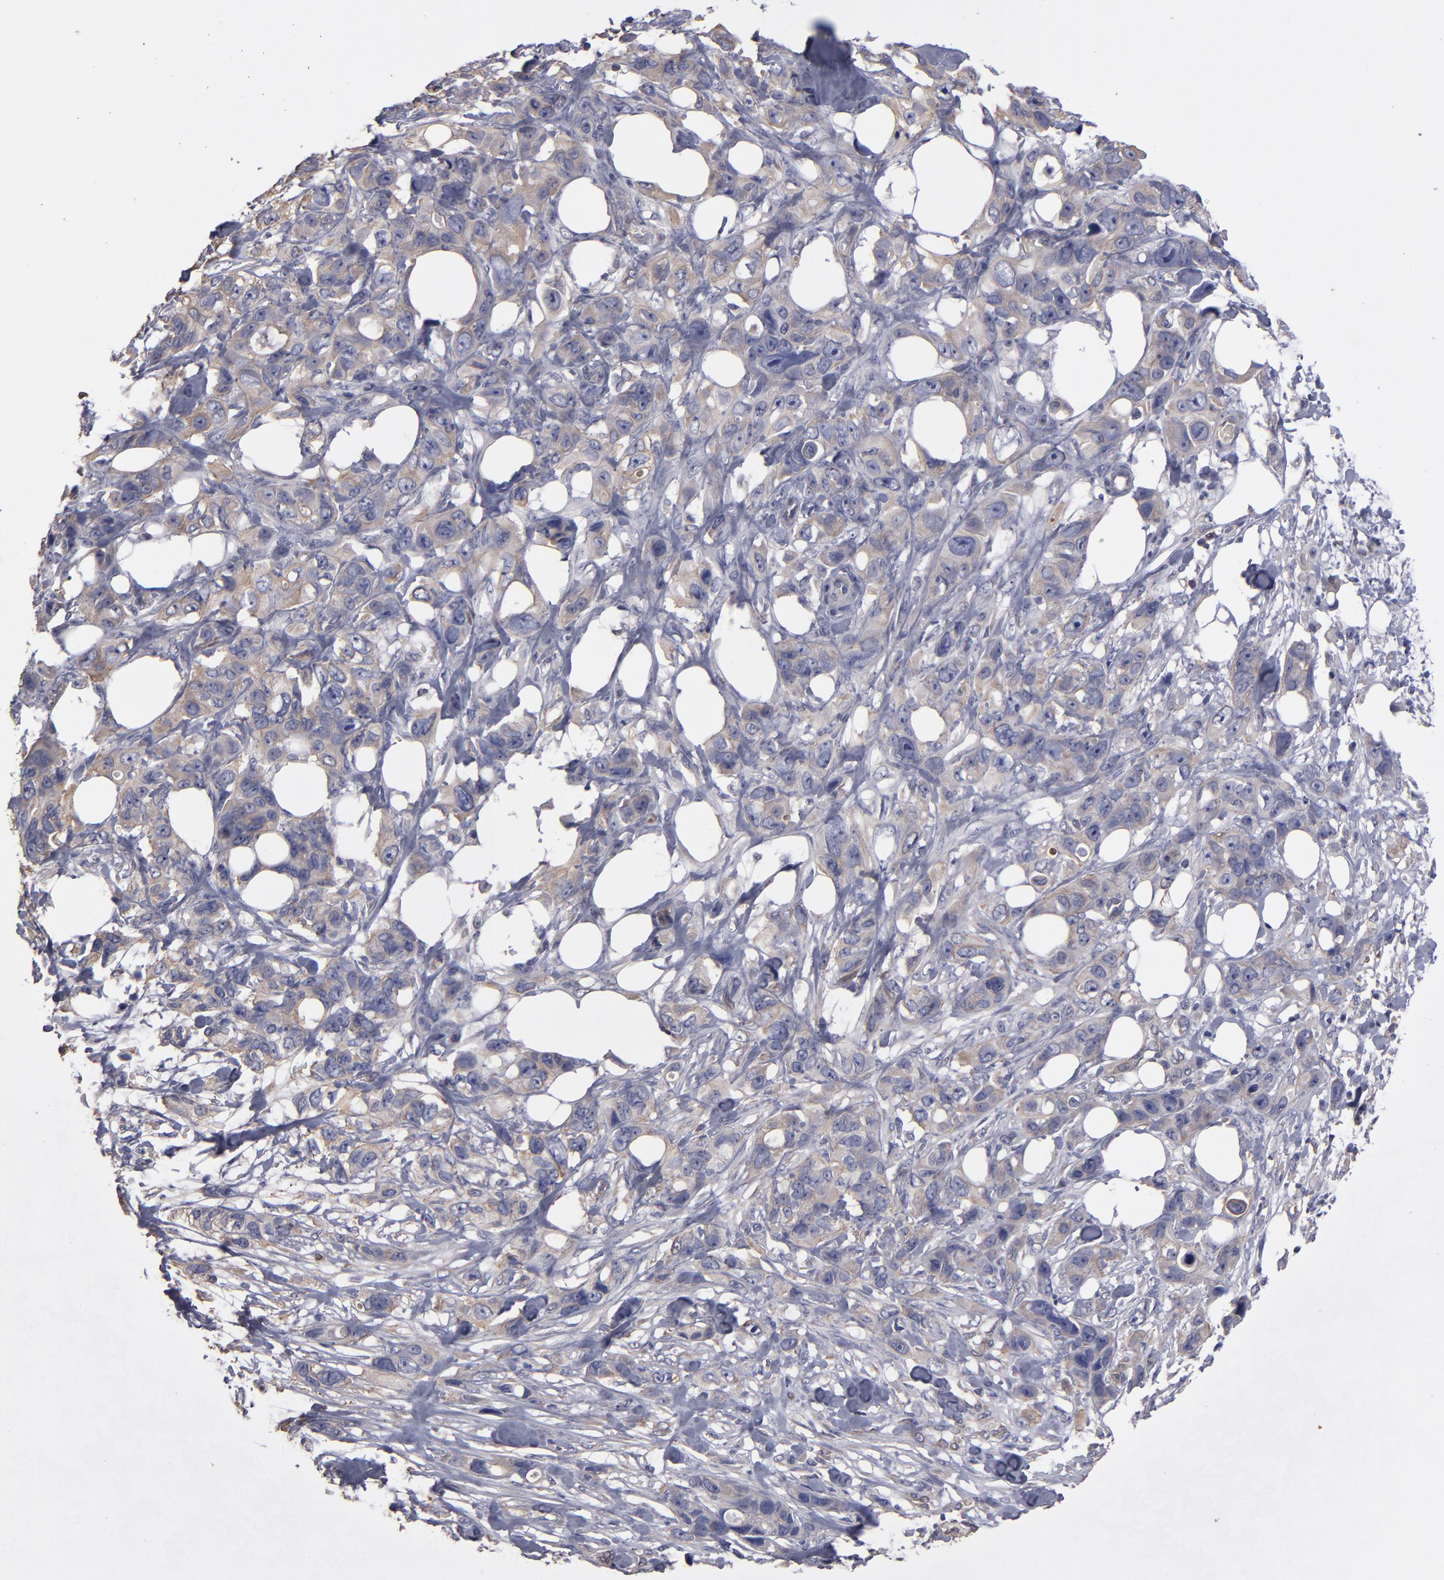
{"staining": {"intensity": "weak", "quantity": ">75%", "location": "cytoplasmic/membranous"}, "tissue": "stomach cancer", "cell_type": "Tumor cells", "image_type": "cancer", "snomed": [{"axis": "morphology", "description": "Adenocarcinoma, NOS"}, {"axis": "topography", "description": "Stomach, upper"}], "caption": "Stomach cancer stained with a brown dye displays weak cytoplasmic/membranous positive expression in approximately >75% of tumor cells.", "gene": "NDRG2", "patient": {"sex": "male", "age": 47}}